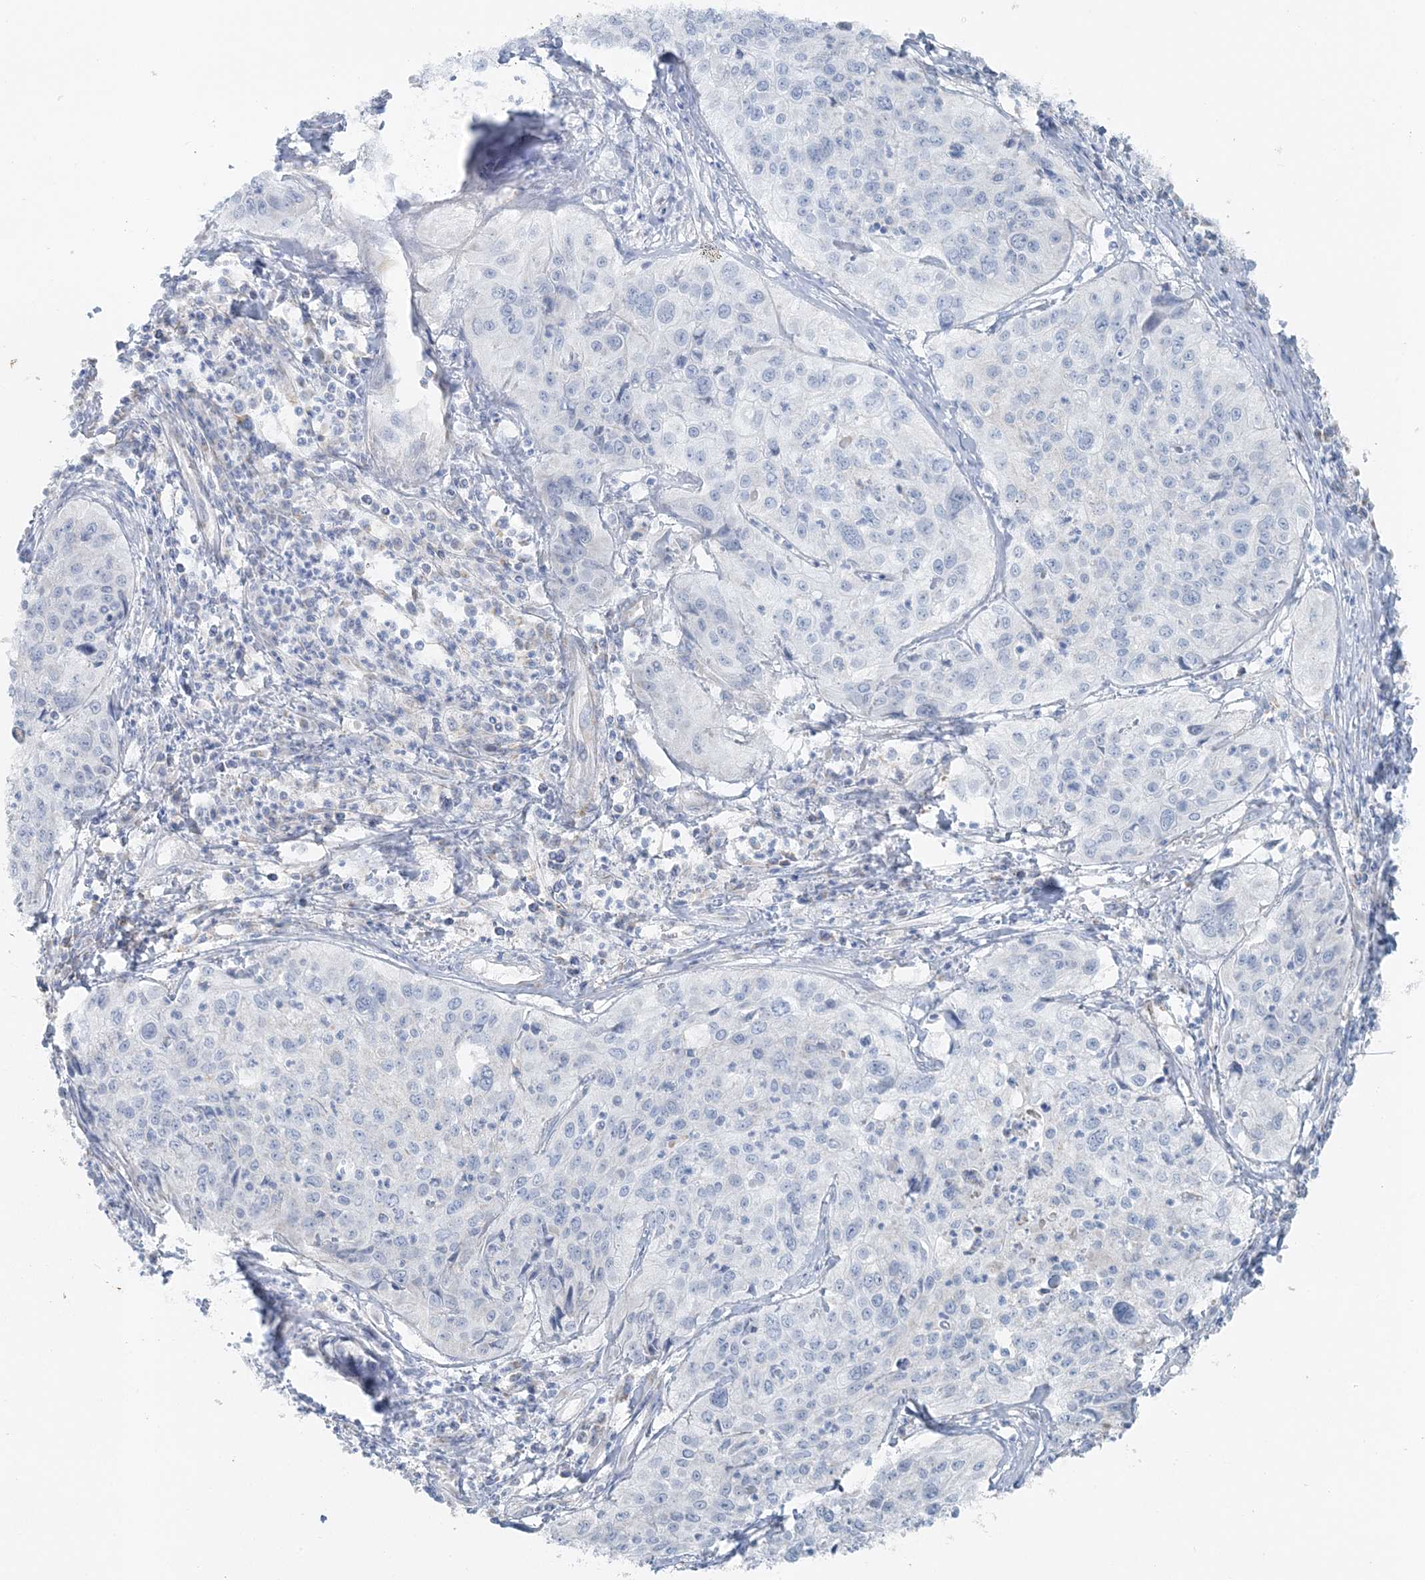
{"staining": {"intensity": "negative", "quantity": "none", "location": "none"}, "tissue": "cervical cancer", "cell_type": "Tumor cells", "image_type": "cancer", "snomed": [{"axis": "morphology", "description": "Squamous cell carcinoma, NOS"}, {"axis": "topography", "description": "Cervix"}], "caption": "Immunohistochemical staining of human cervical cancer reveals no significant expression in tumor cells.", "gene": "PCCB", "patient": {"sex": "female", "age": 31}}